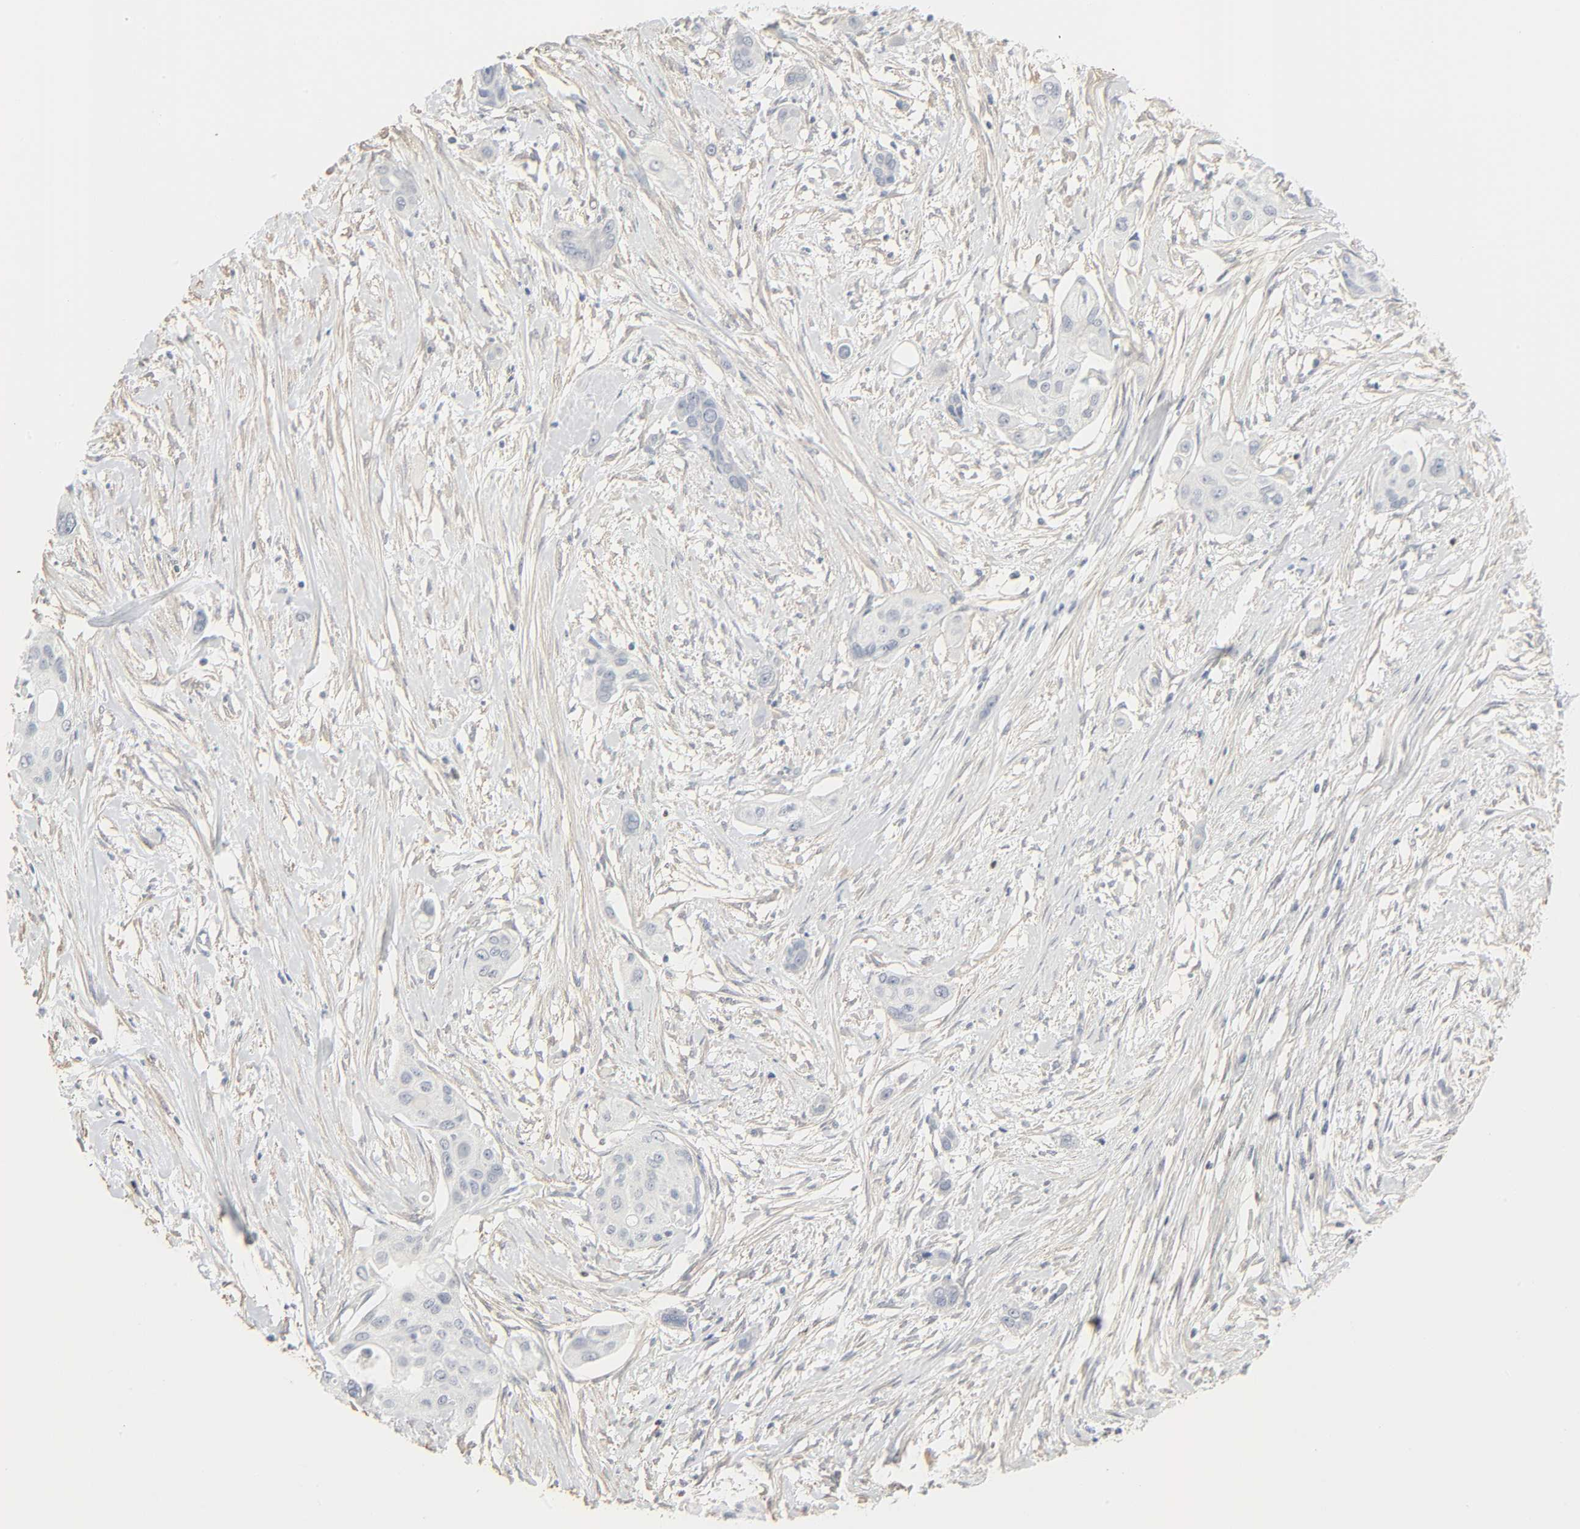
{"staining": {"intensity": "negative", "quantity": "none", "location": "none"}, "tissue": "pancreatic cancer", "cell_type": "Tumor cells", "image_type": "cancer", "snomed": [{"axis": "morphology", "description": "Adenocarcinoma, NOS"}, {"axis": "topography", "description": "Pancreas"}], "caption": "There is no significant staining in tumor cells of adenocarcinoma (pancreatic).", "gene": "ZBTB16", "patient": {"sex": "female", "age": 60}}